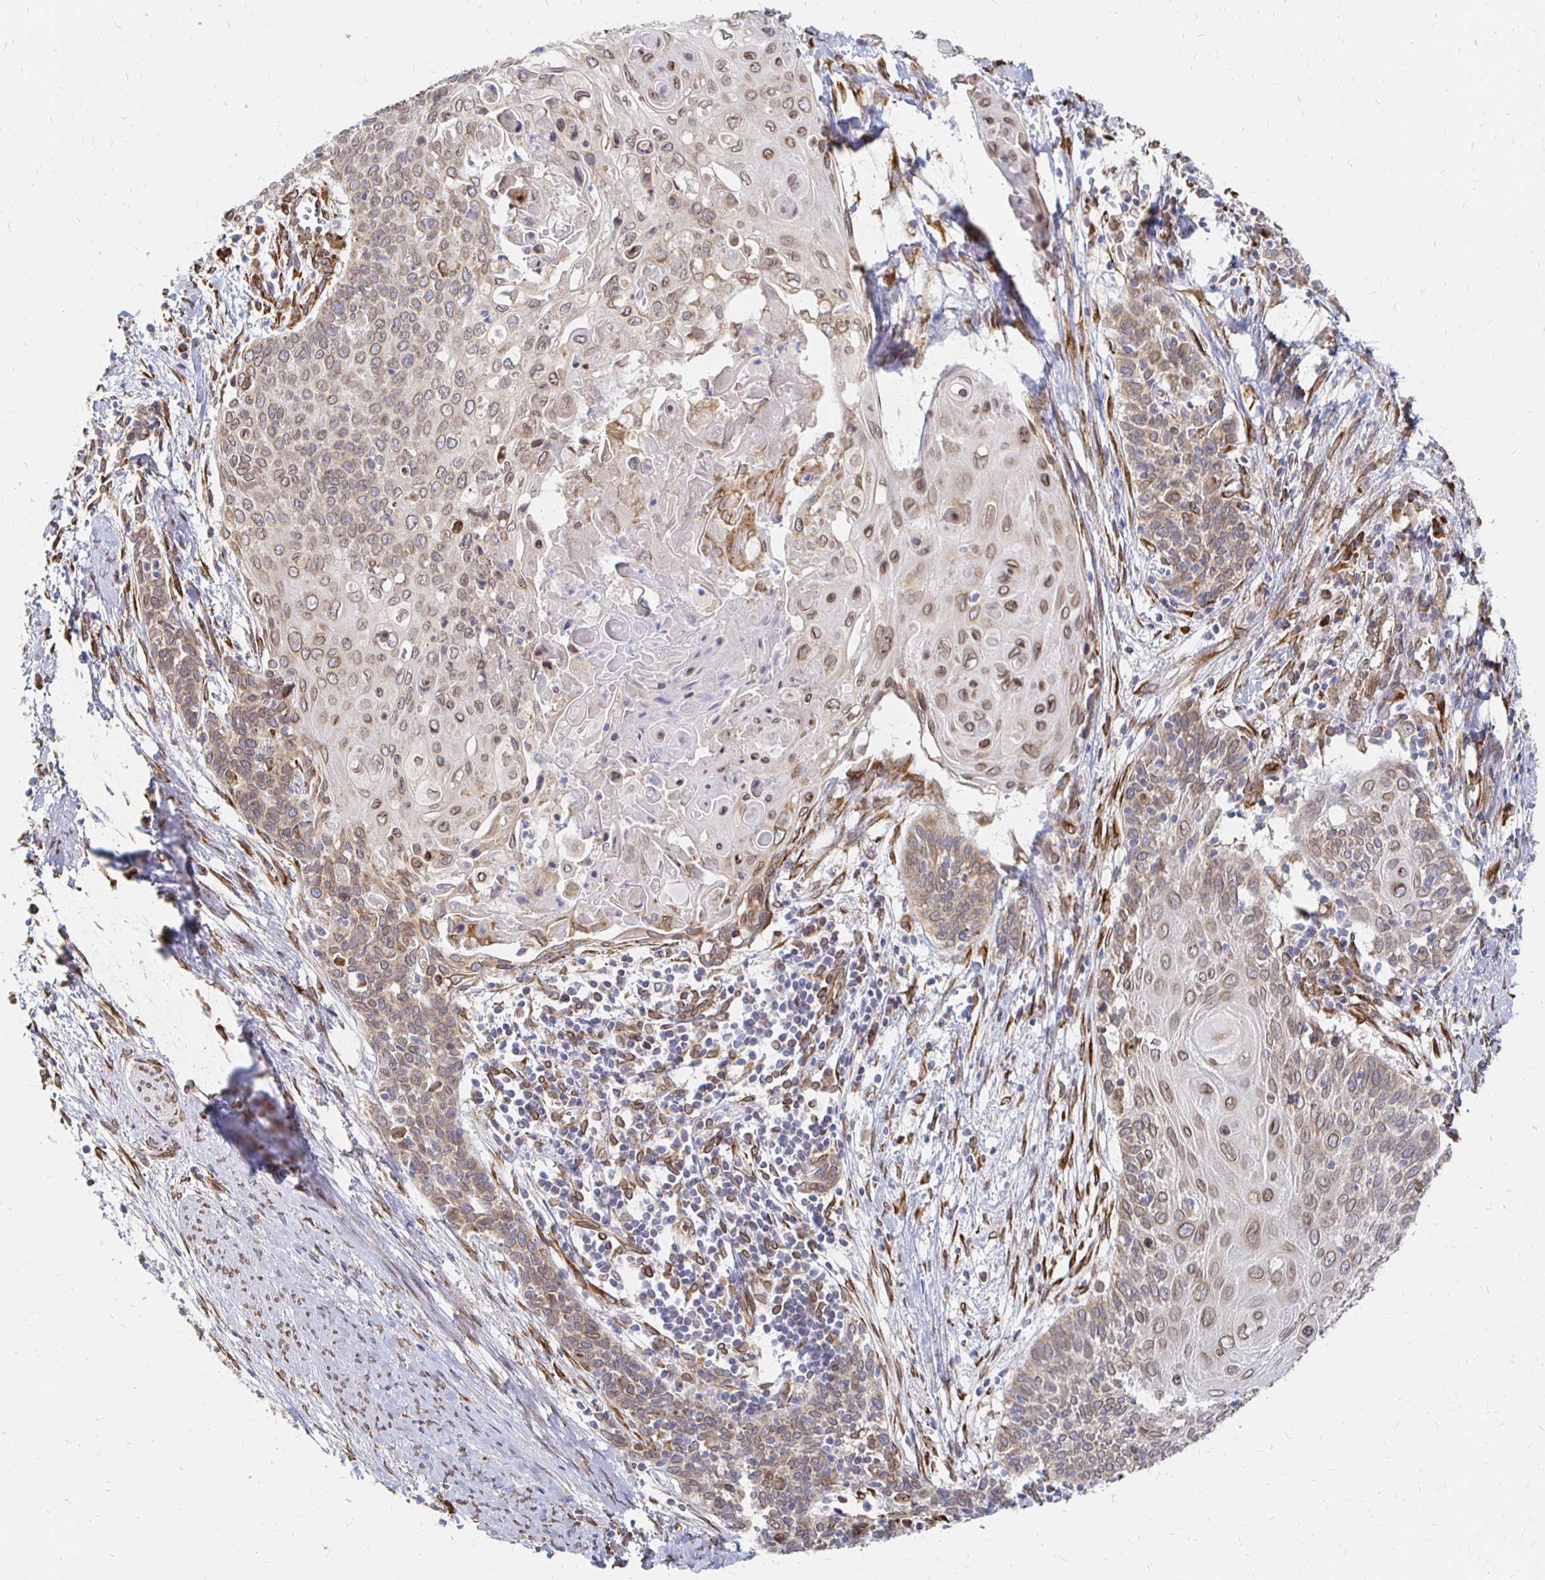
{"staining": {"intensity": "moderate", "quantity": ">75%", "location": "cytoplasmic/membranous,nuclear"}, "tissue": "cervical cancer", "cell_type": "Tumor cells", "image_type": "cancer", "snomed": [{"axis": "morphology", "description": "Squamous cell carcinoma, NOS"}, {"axis": "topography", "description": "Cervix"}], "caption": "A histopathology image of human cervical squamous cell carcinoma stained for a protein shows moderate cytoplasmic/membranous and nuclear brown staining in tumor cells. The staining was performed using DAB to visualize the protein expression in brown, while the nuclei were stained in blue with hematoxylin (Magnification: 20x).", "gene": "PELI3", "patient": {"sex": "female", "age": 39}}